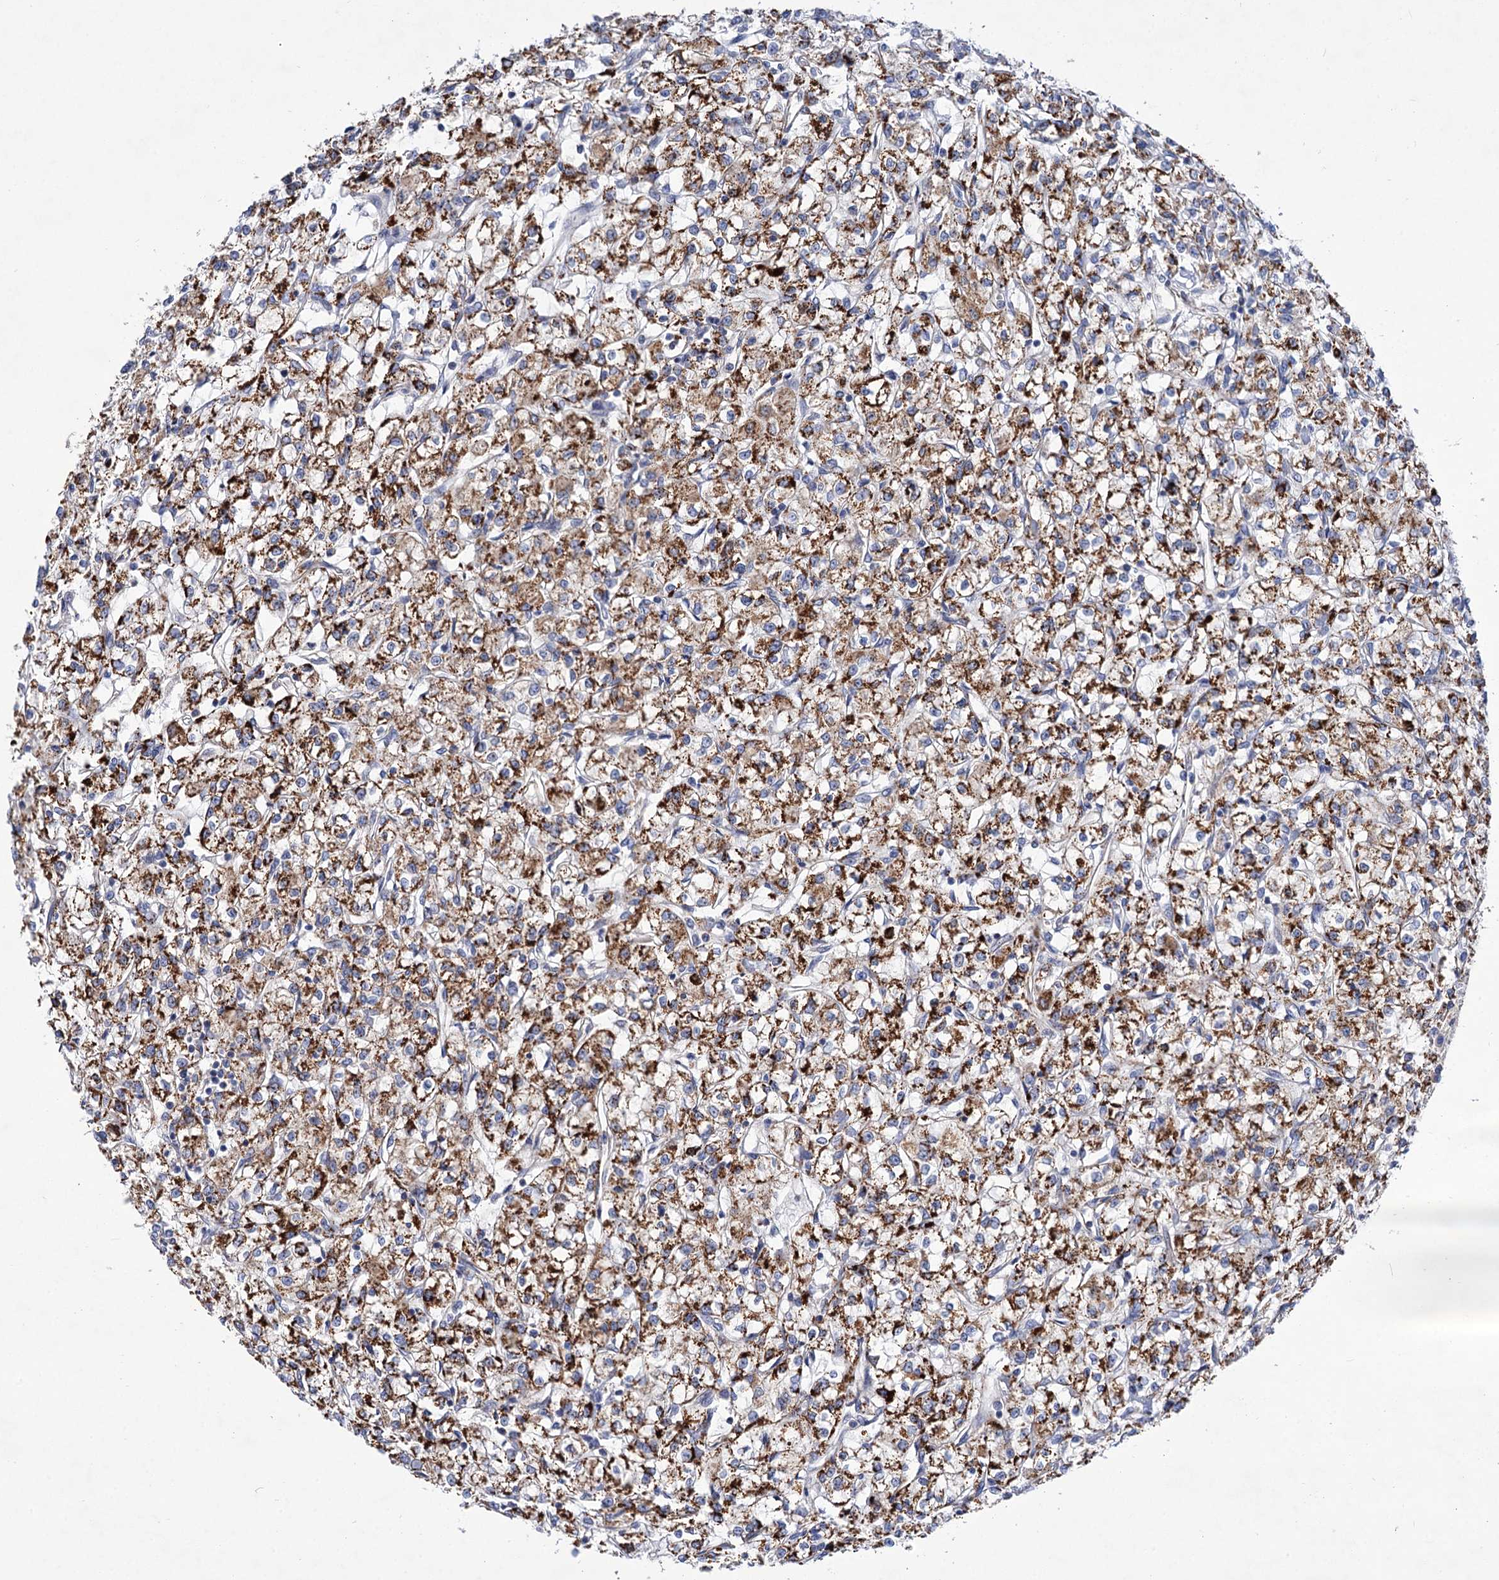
{"staining": {"intensity": "strong", "quantity": ">75%", "location": "cytoplasmic/membranous"}, "tissue": "renal cancer", "cell_type": "Tumor cells", "image_type": "cancer", "snomed": [{"axis": "morphology", "description": "Adenocarcinoma, NOS"}, {"axis": "topography", "description": "Kidney"}], "caption": "The image displays a brown stain indicating the presence of a protein in the cytoplasmic/membranous of tumor cells in renal adenocarcinoma. The staining was performed using DAB to visualize the protein expression in brown, while the nuclei were stained in blue with hematoxylin (Magnification: 20x).", "gene": "NUDCD2", "patient": {"sex": "female", "age": 59}}